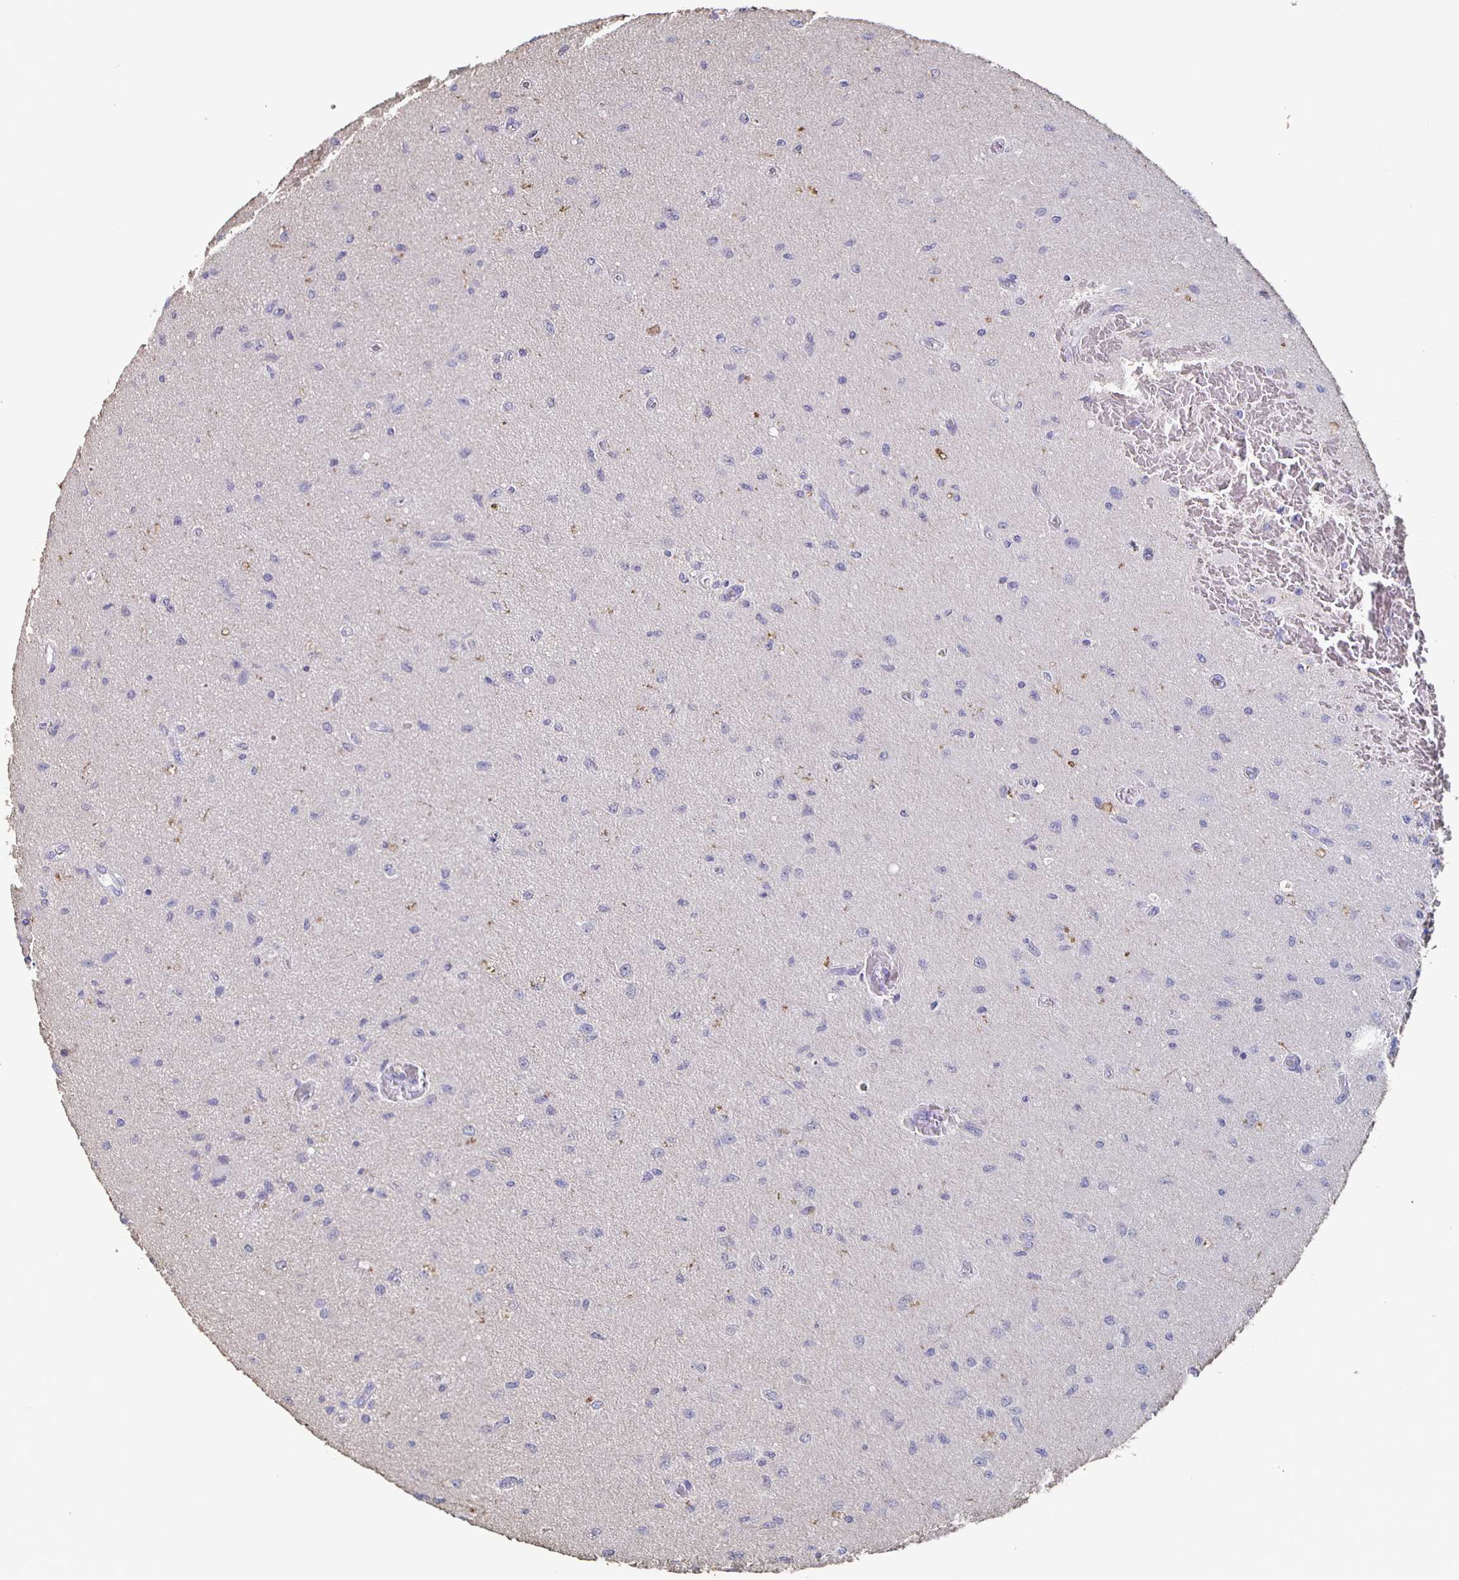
{"staining": {"intensity": "negative", "quantity": "none", "location": "none"}, "tissue": "glioma", "cell_type": "Tumor cells", "image_type": "cancer", "snomed": [{"axis": "morphology", "description": "Glioma, malignant, High grade"}, {"axis": "topography", "description": "Brain"}], "caption": "Tumor cells show no significant staining in glioma.", "gene": "CACNA2D2", "patient": {"sex": "male", "age": 67}}